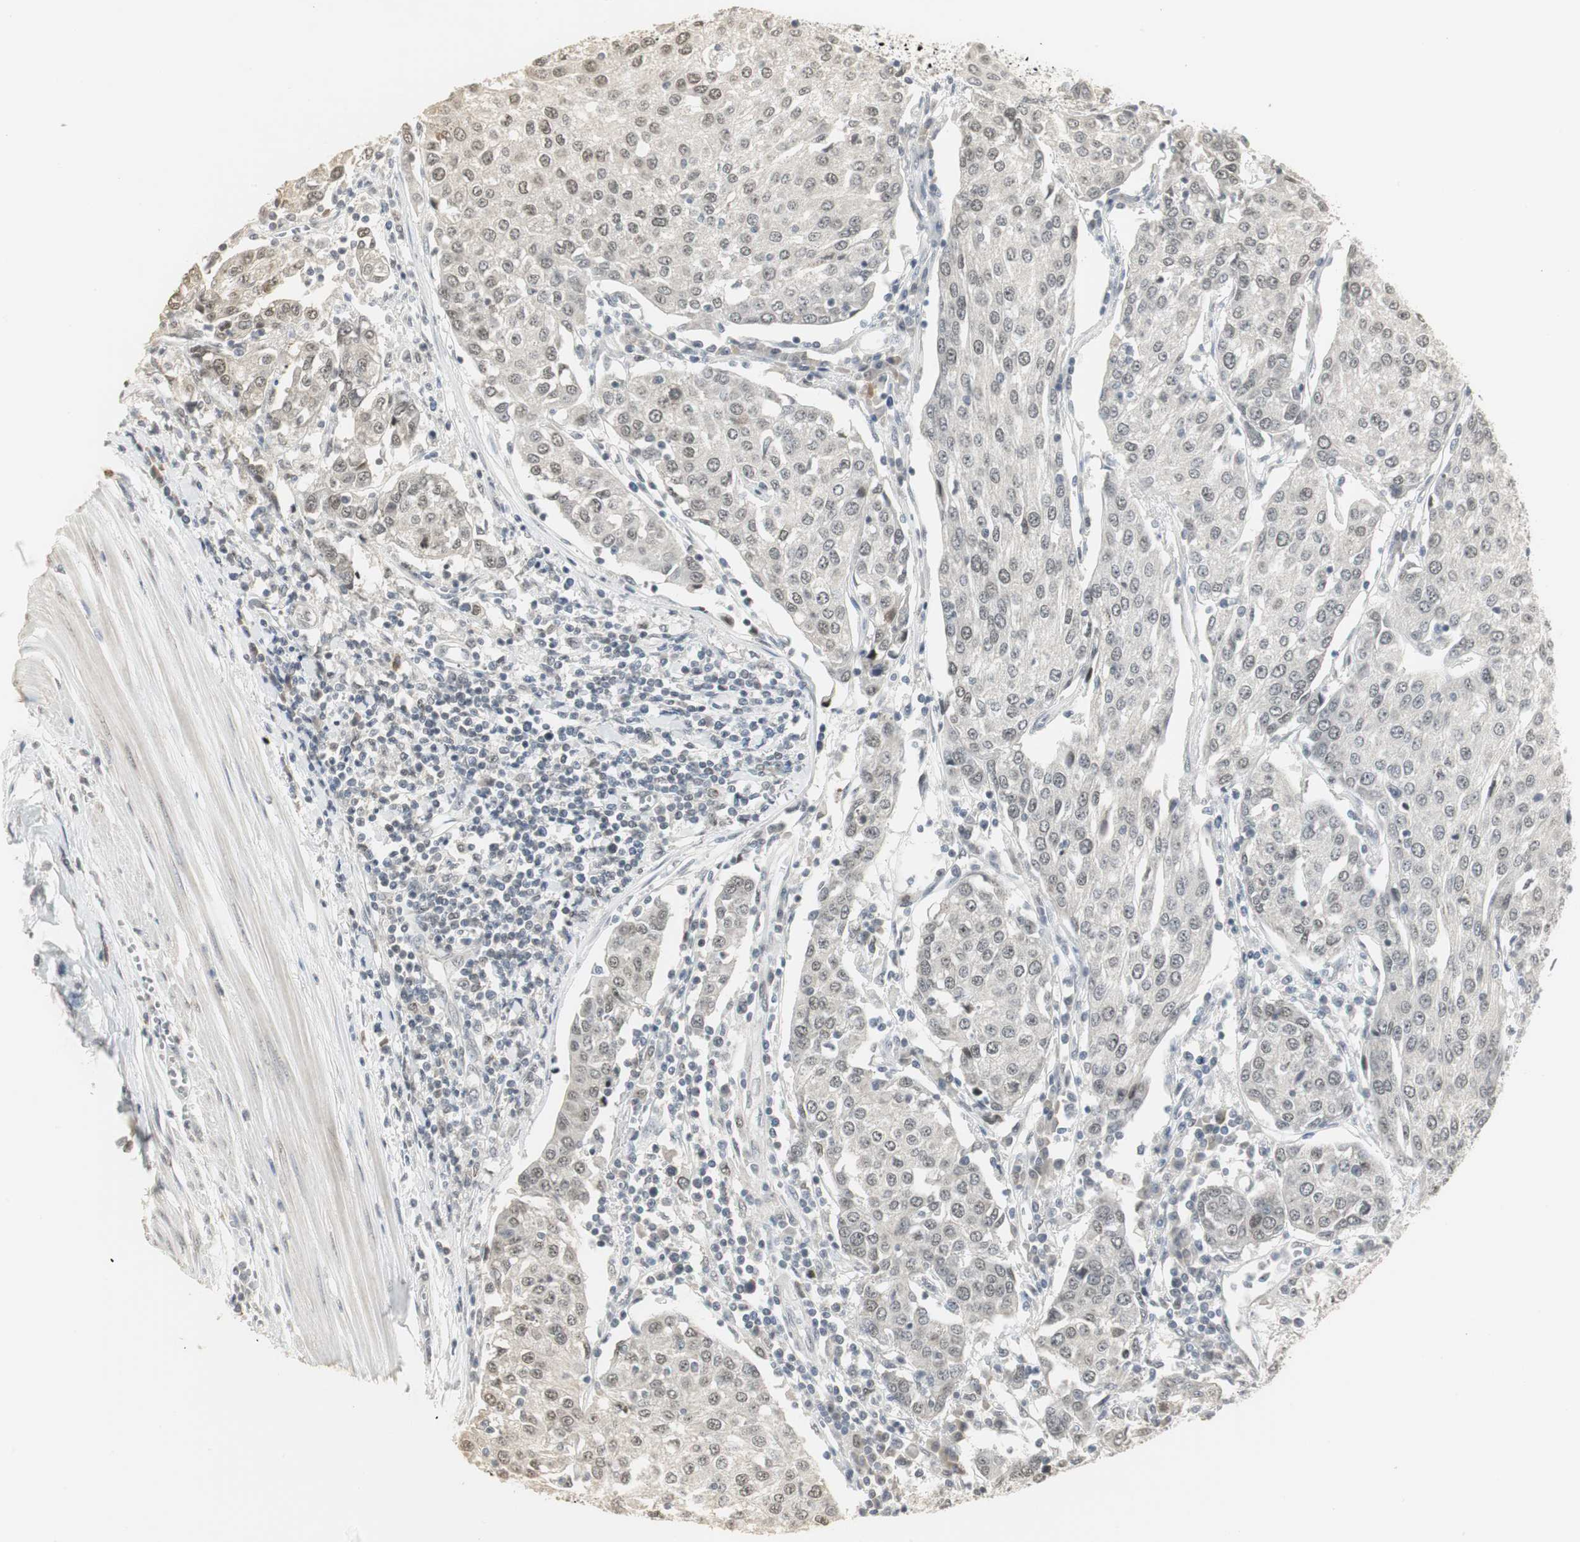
{"staining": {"intensity": "weak", "quantity": "<25%", "location": "nuclear"}, "tissue": "urothelial cancer", "cell_type": "Tumor cells", "image_type": "cancer", "snomed": [{"axis": "morphology", "description": "Urothelial carcinoma, High grade"}, {"axis": "topography", "description": "Urinary bladder"}], "caption": "Tumor cells show no significant protein positivity in urothelial cancer. The staining was performed using DAB to visualize the protein expression in brown, while the nuclei were stained in blue with hematoxylin (Magnification: 20x).", "gene": "ELOA", "patient": {"sex": "female", "age": 85}}